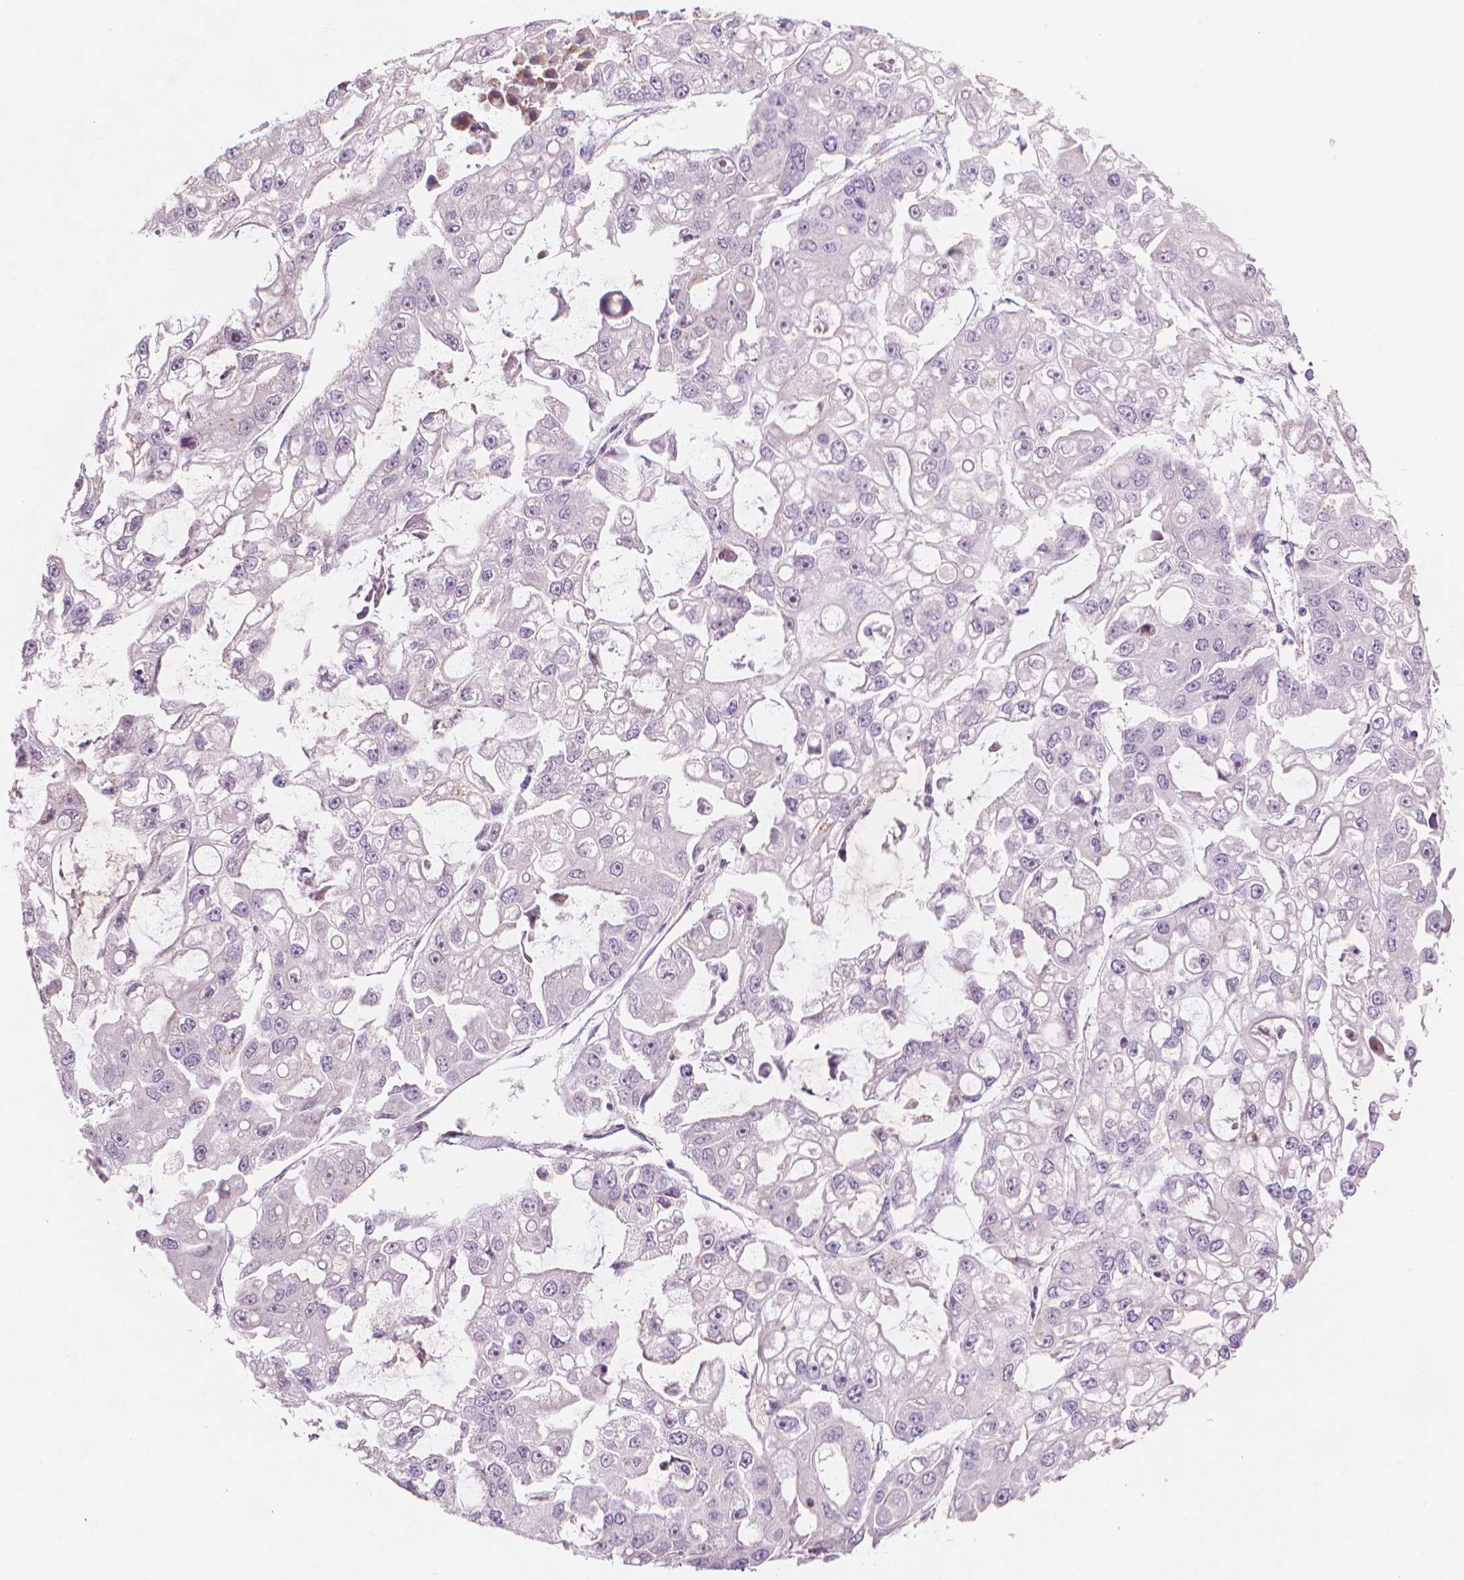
{"staining": {"intensity": "negative", "quantity": "none", "location": "none"}, "tissue": "ovarian cancer", "cell_type": "Tumor cells", "image_type": "cancer", "snomed": [{"axis": "morphology", "description": "Cystadenocarcinoma, serous, NOS"}, {"axis": "topography", "description": "Ovary"}], "caption": "Photomicrograph shows no significant protein expression in tumor cells of ovarian serous cystadenocarcinoma. (DAB IHC visualized using brightfield microscopy, high magnification).", "gene": "IFFO1", "patient": {"sex": "female", "age": 56}}